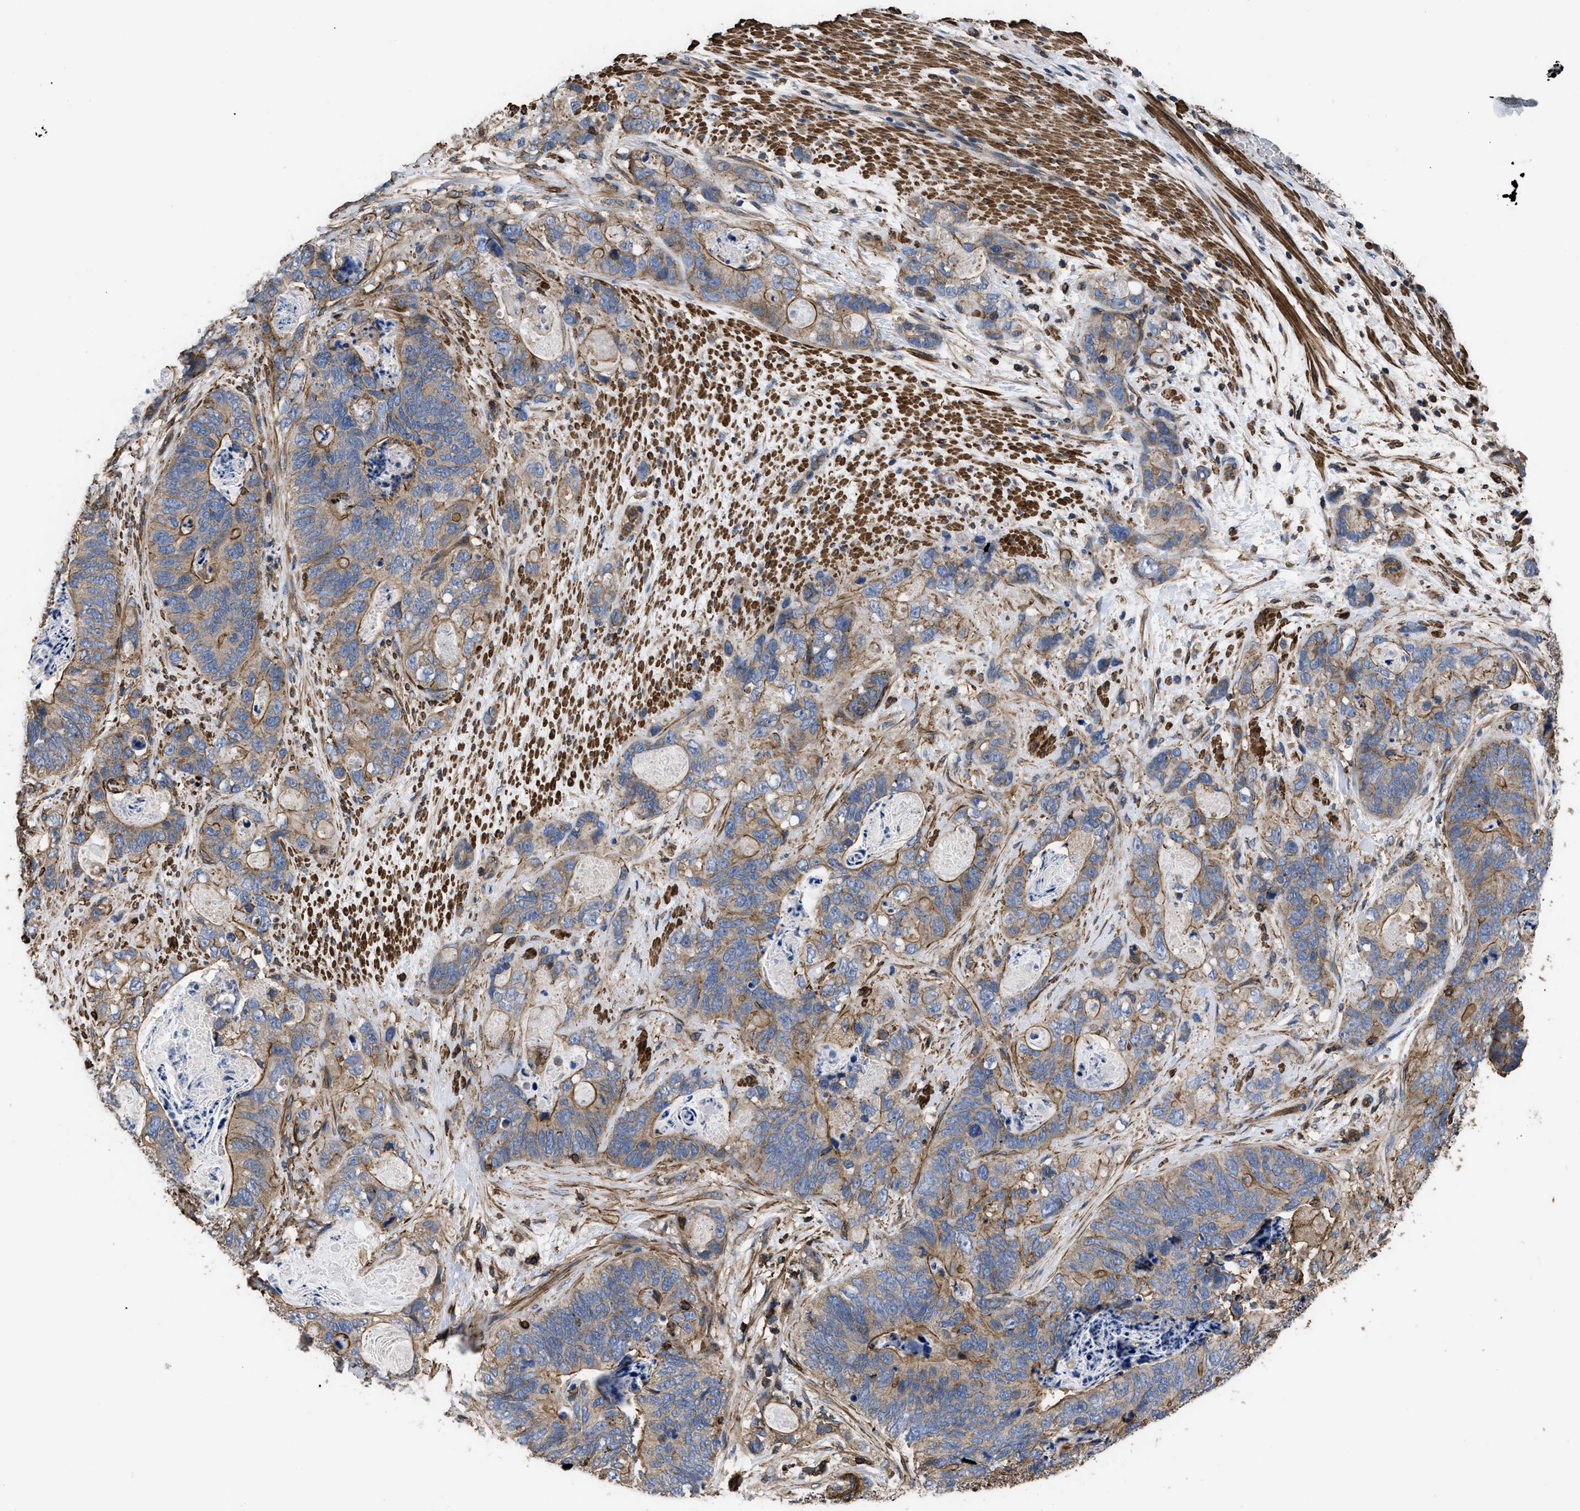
{"staining": {"intensity": "moderate", "quantity": ">75%", "location": "cytoplasmic/membranous"}, "tissue": "stomach cancer", "cell_type": "Tumor cells", "image_type": "cancer", "snomed": [{"axis": "morphology", "description": "Normal tissue, NOS"}, {"axis": "morphology", "description": "Adenocarcinoma, NOS"}, {"axis": "topography", "description": "Stomach"}], "caption": "A histopathology image of adenocarcinoma (stomach) stained for a protein reveals moderate cytoplasmic/membranous brown staining in tumor cells.", "gene": "SCUBE2", "patient": {"sex": "female", "age": 89}}